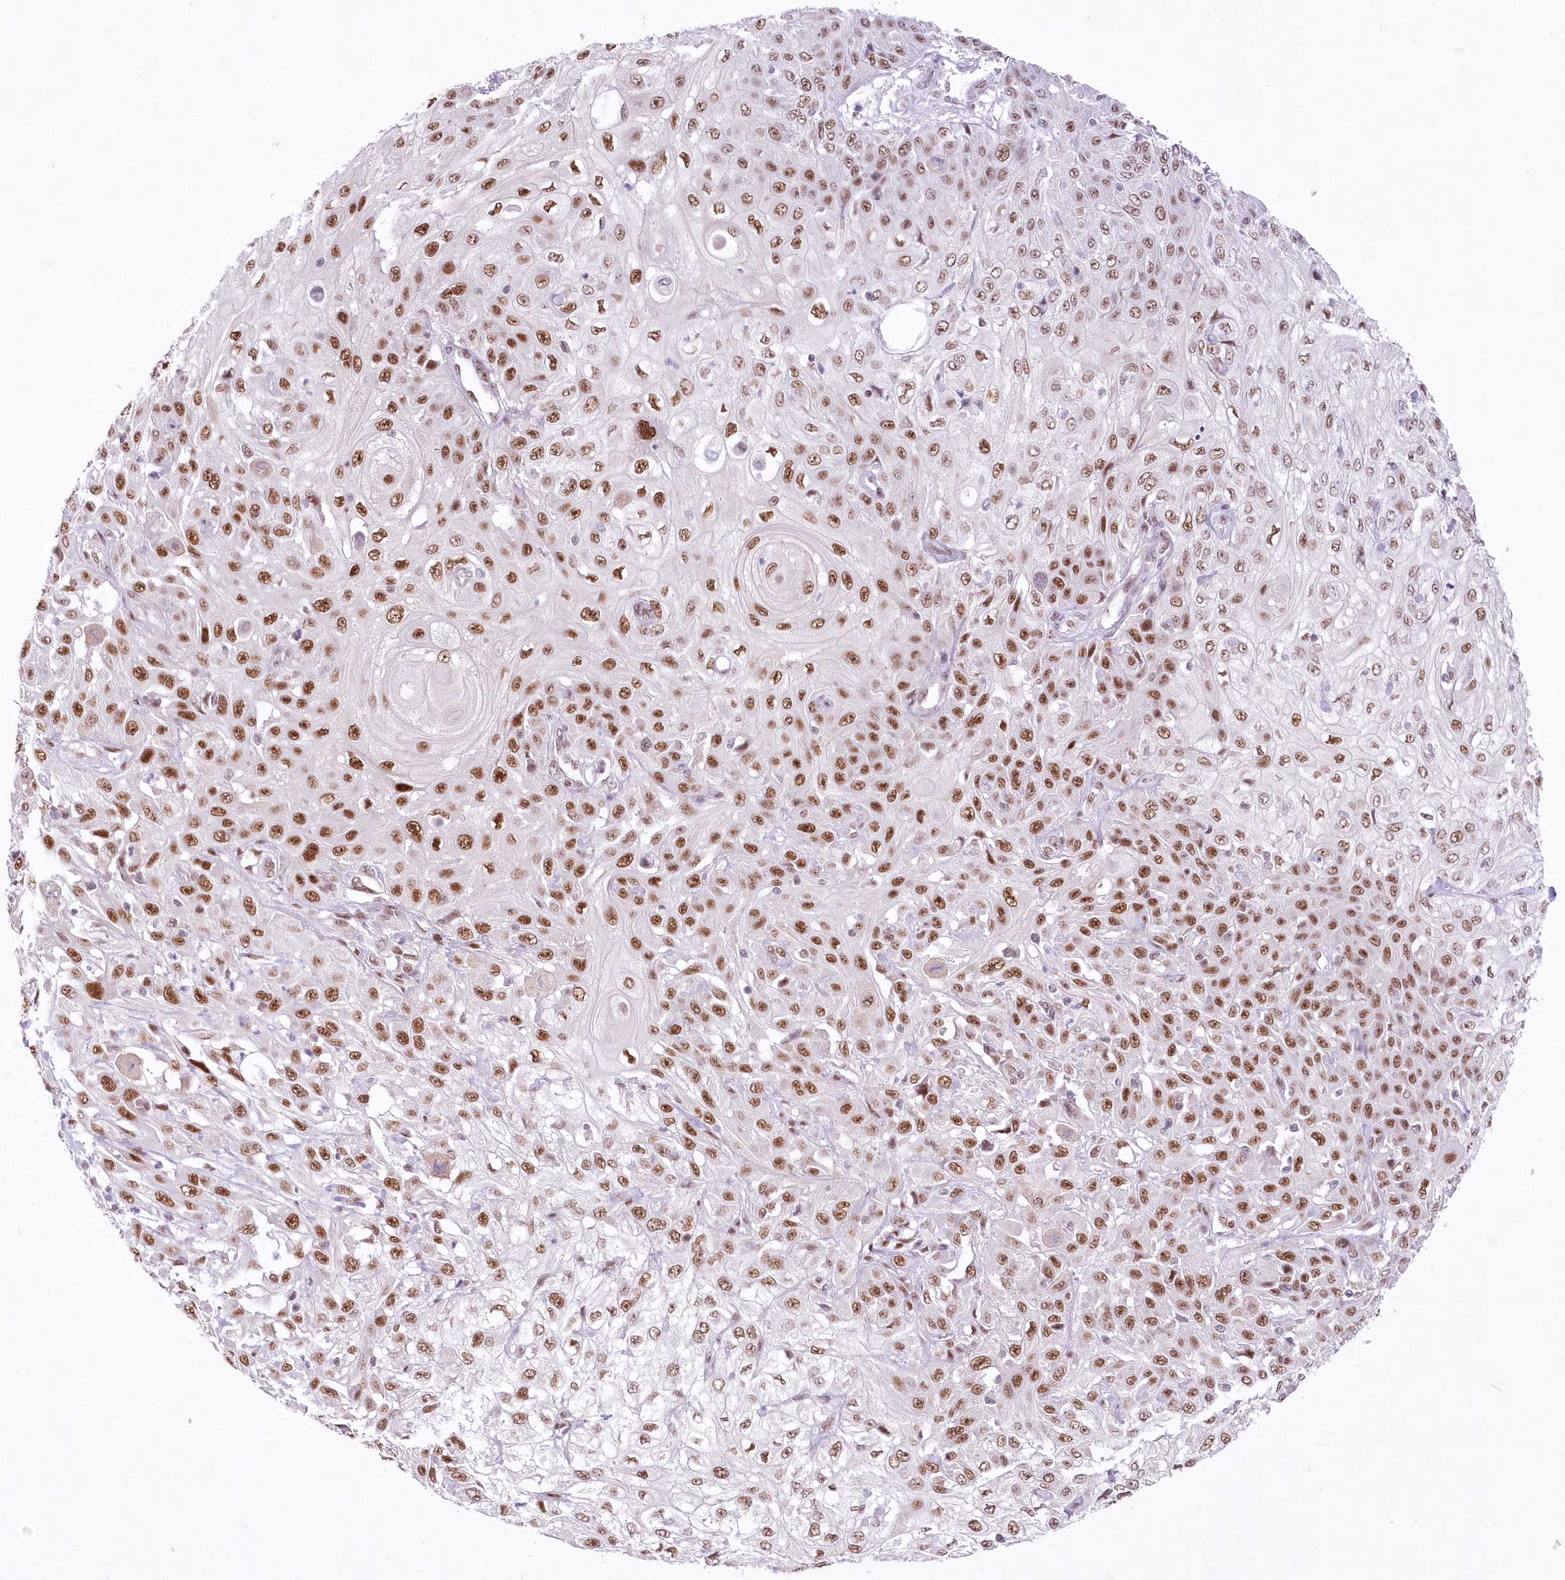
{"staining": {"intensity": "moderate", "quantity": ">75%", "location": "nuclear"}, "tissue": "skin cancer", "cell_type": "Tumor cells", "image_type": "cancer", "snomed": [{"axis": "morphology", "description": "Squamous cell carcinoma, NOS"}, {"axis": "morphology", "description": "Squamous cell carcinoma, metastatic, NOS"}, {"axis": "topography", "description": "Skin"}, {"axis": "topography", "description": "Lymph node"}], "caption": "The histopathology image demonstrates immunohistochemical staining of skin squamous cell carcinoma. There is moderate nuclear positivity is seen in about >75% of tumor cells. (DAB IHC with brightfield microscopy, high magnification).", "gene": "NSUN2", "patient": {"sex": "male", "age": 75}}